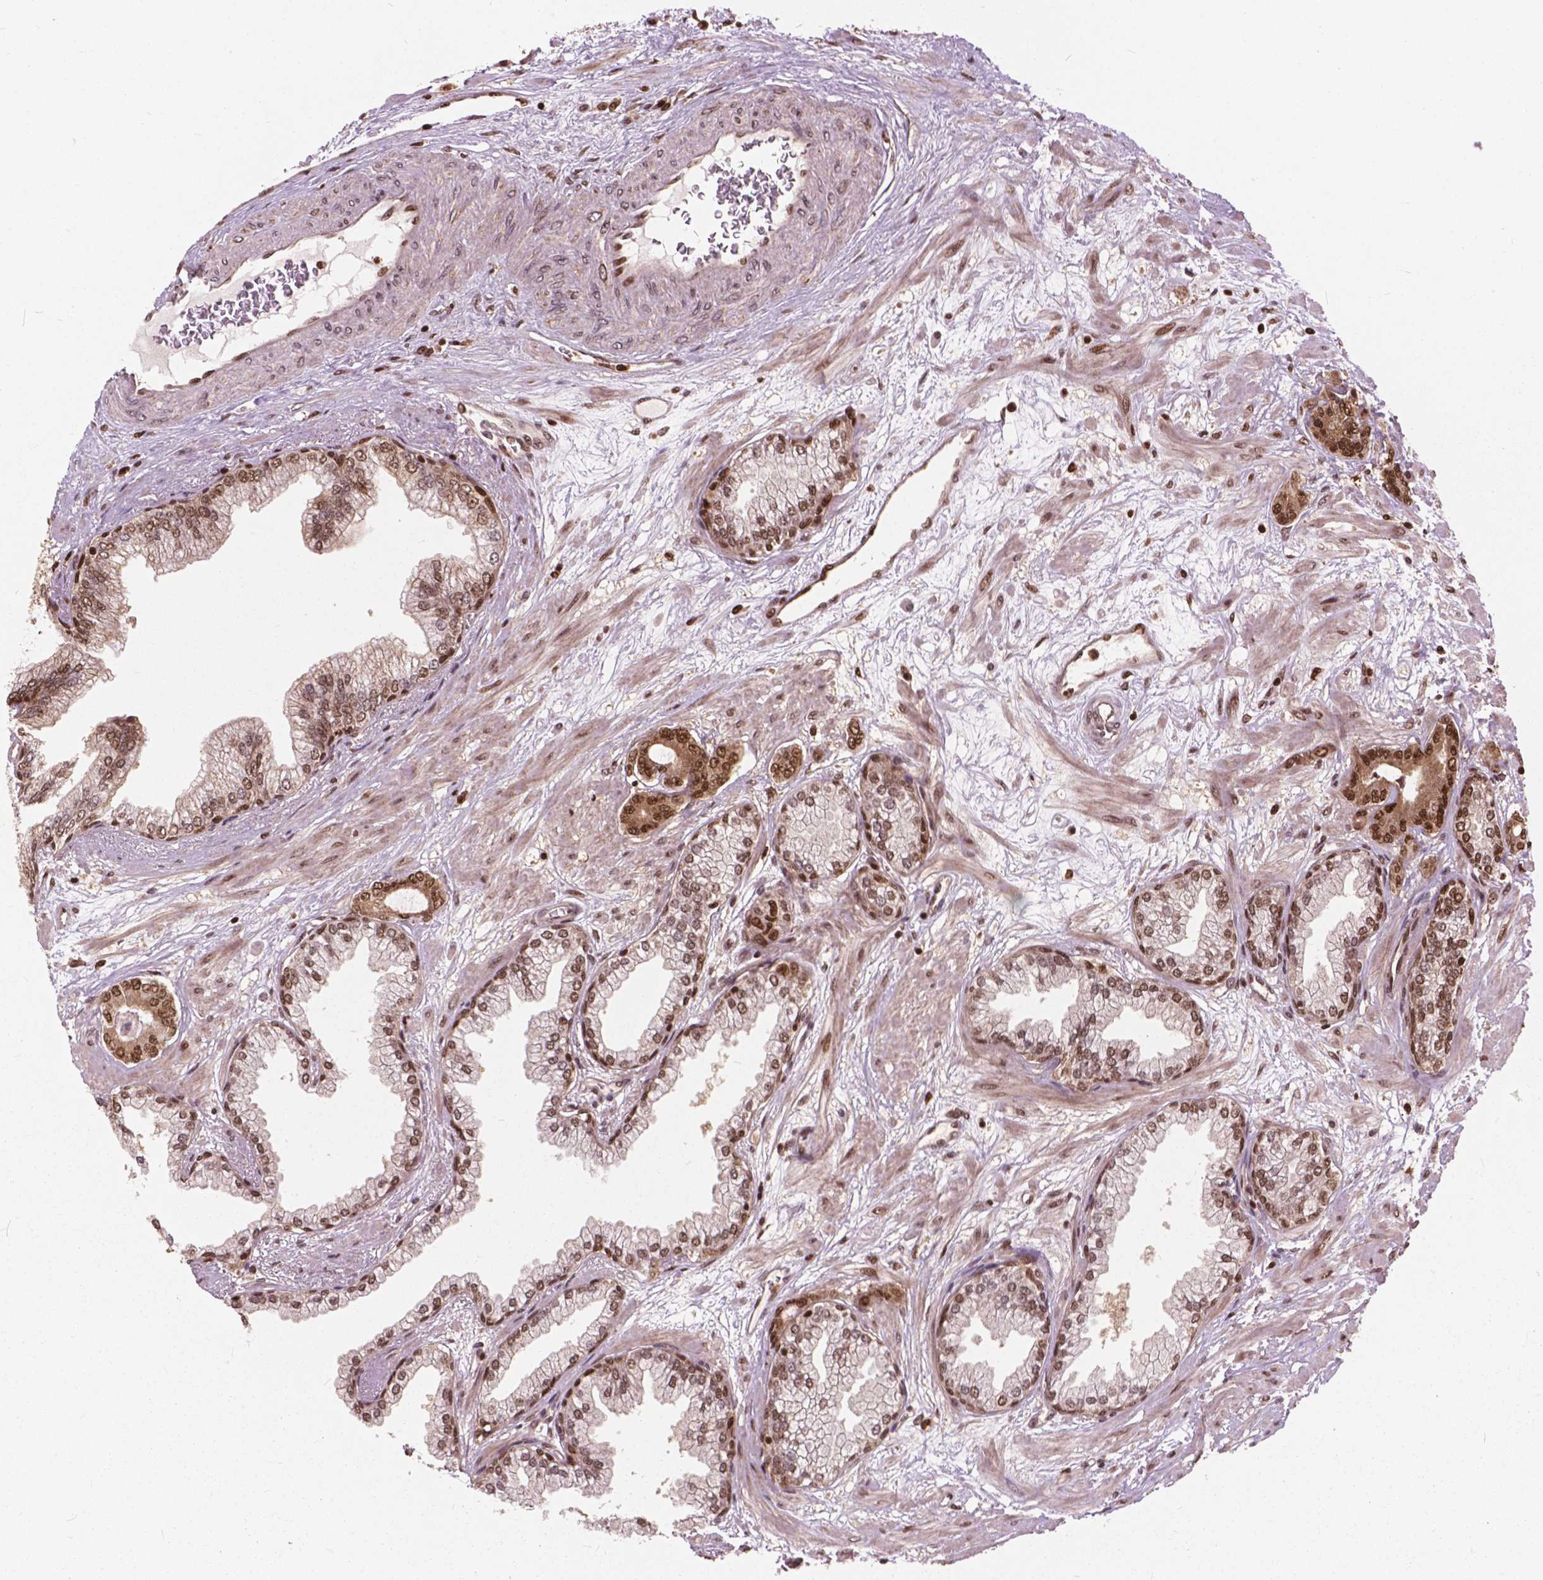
{"staining": {"intensity": "moderate", "quantity": ">75%", "location": "cytoplasmic/membranous,nuclear"}, "tissue": "prostate cancer", "cell_type": "Tumor cells", "image_type": "cancer", "snomed": [{"axis": "morphology", "description": "Adenocarcinoma, Low grade"}, {"axis": "topography", "description": "Prostate"}], "caption": "A high-resolution photomicrograph shows IHC staining of prostate adenocarcinoma (low-grade), which shows moderate cytoplasmic/membranous and nuclear expression in approximately >75% of tumor cells.", "gene": "ANP32B", "patient": {"sex": "male", "age": 64}}